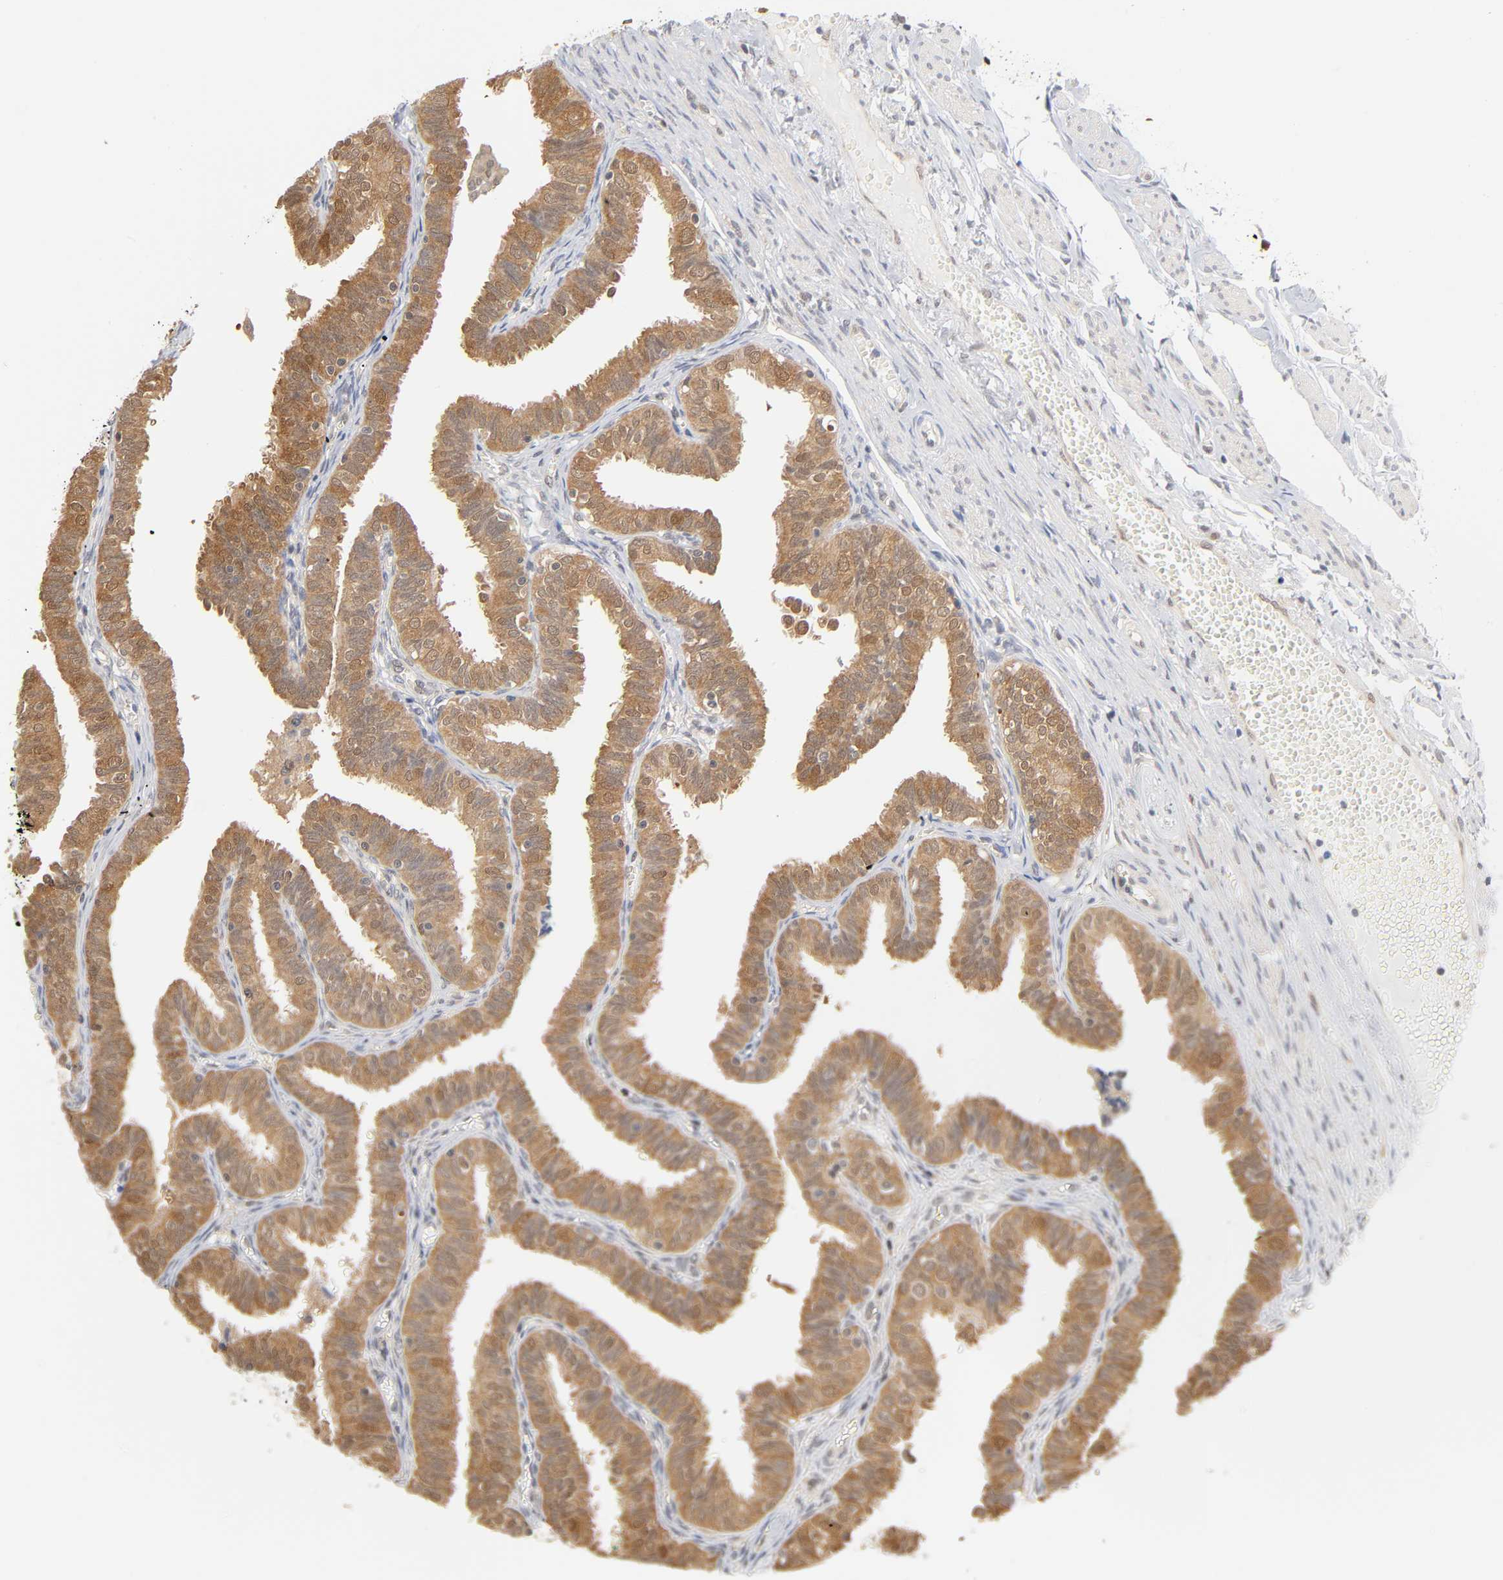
{"staining": {"intensity": "strong", "quantity": ">75%", "location": "cytoplasmic/membranous"}, "tissue": "fallopian tube", "cell_type": "Glandular cells", "image_type": "normal", "snomed": [{"axis": "morphology", "description": "Normal tissue, NOS"}, {"axis": "topography", "description": "Fallopian tube"}], "caption": "Immunohistochemical staining of normal human fallopian tube exhibits strong cytoplasmic/membranous protein positivity in about >75% of glandular cells.", "gene": "DFFB", "patient": {"sex": "female", "age": 46}}